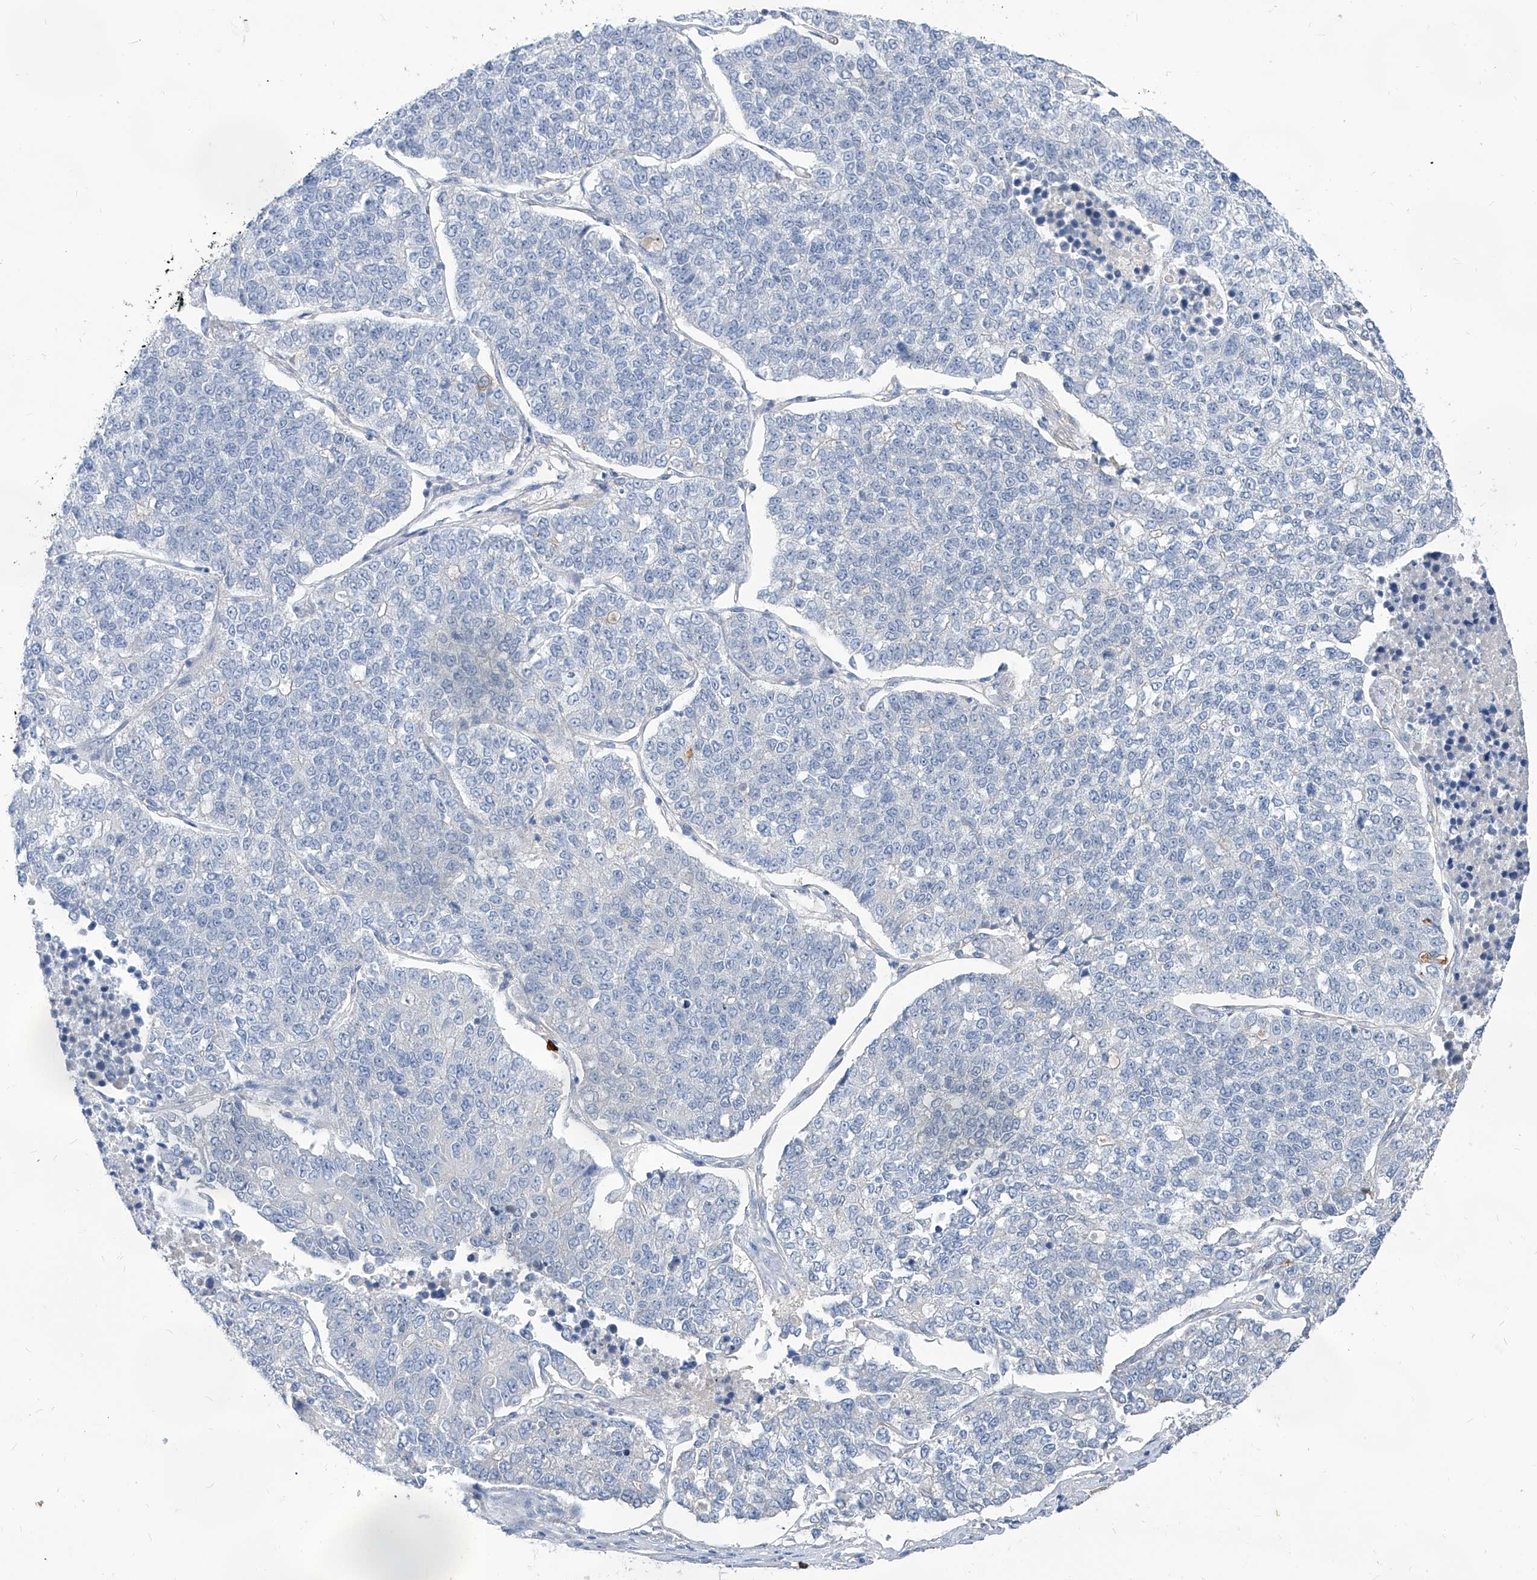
{"staining": {"intensity": "negative", "quantity": "none", "location": "none"}, "tissue": "lung cancer", "cell_type": "Tumor cells", "image_type": "cancer", "snomed": [{"axis": "morphology", "description": "Adenocarcinoma, NOS"}, {"axis": "topography", "description": "Lung"}], "caption": "The IHC micrograph has no significant positivity in tumor cells of adenocarcinoma (lung) tissue.", "gene": "AKAP10", "patient": {"sex": "male", "age": 49}}